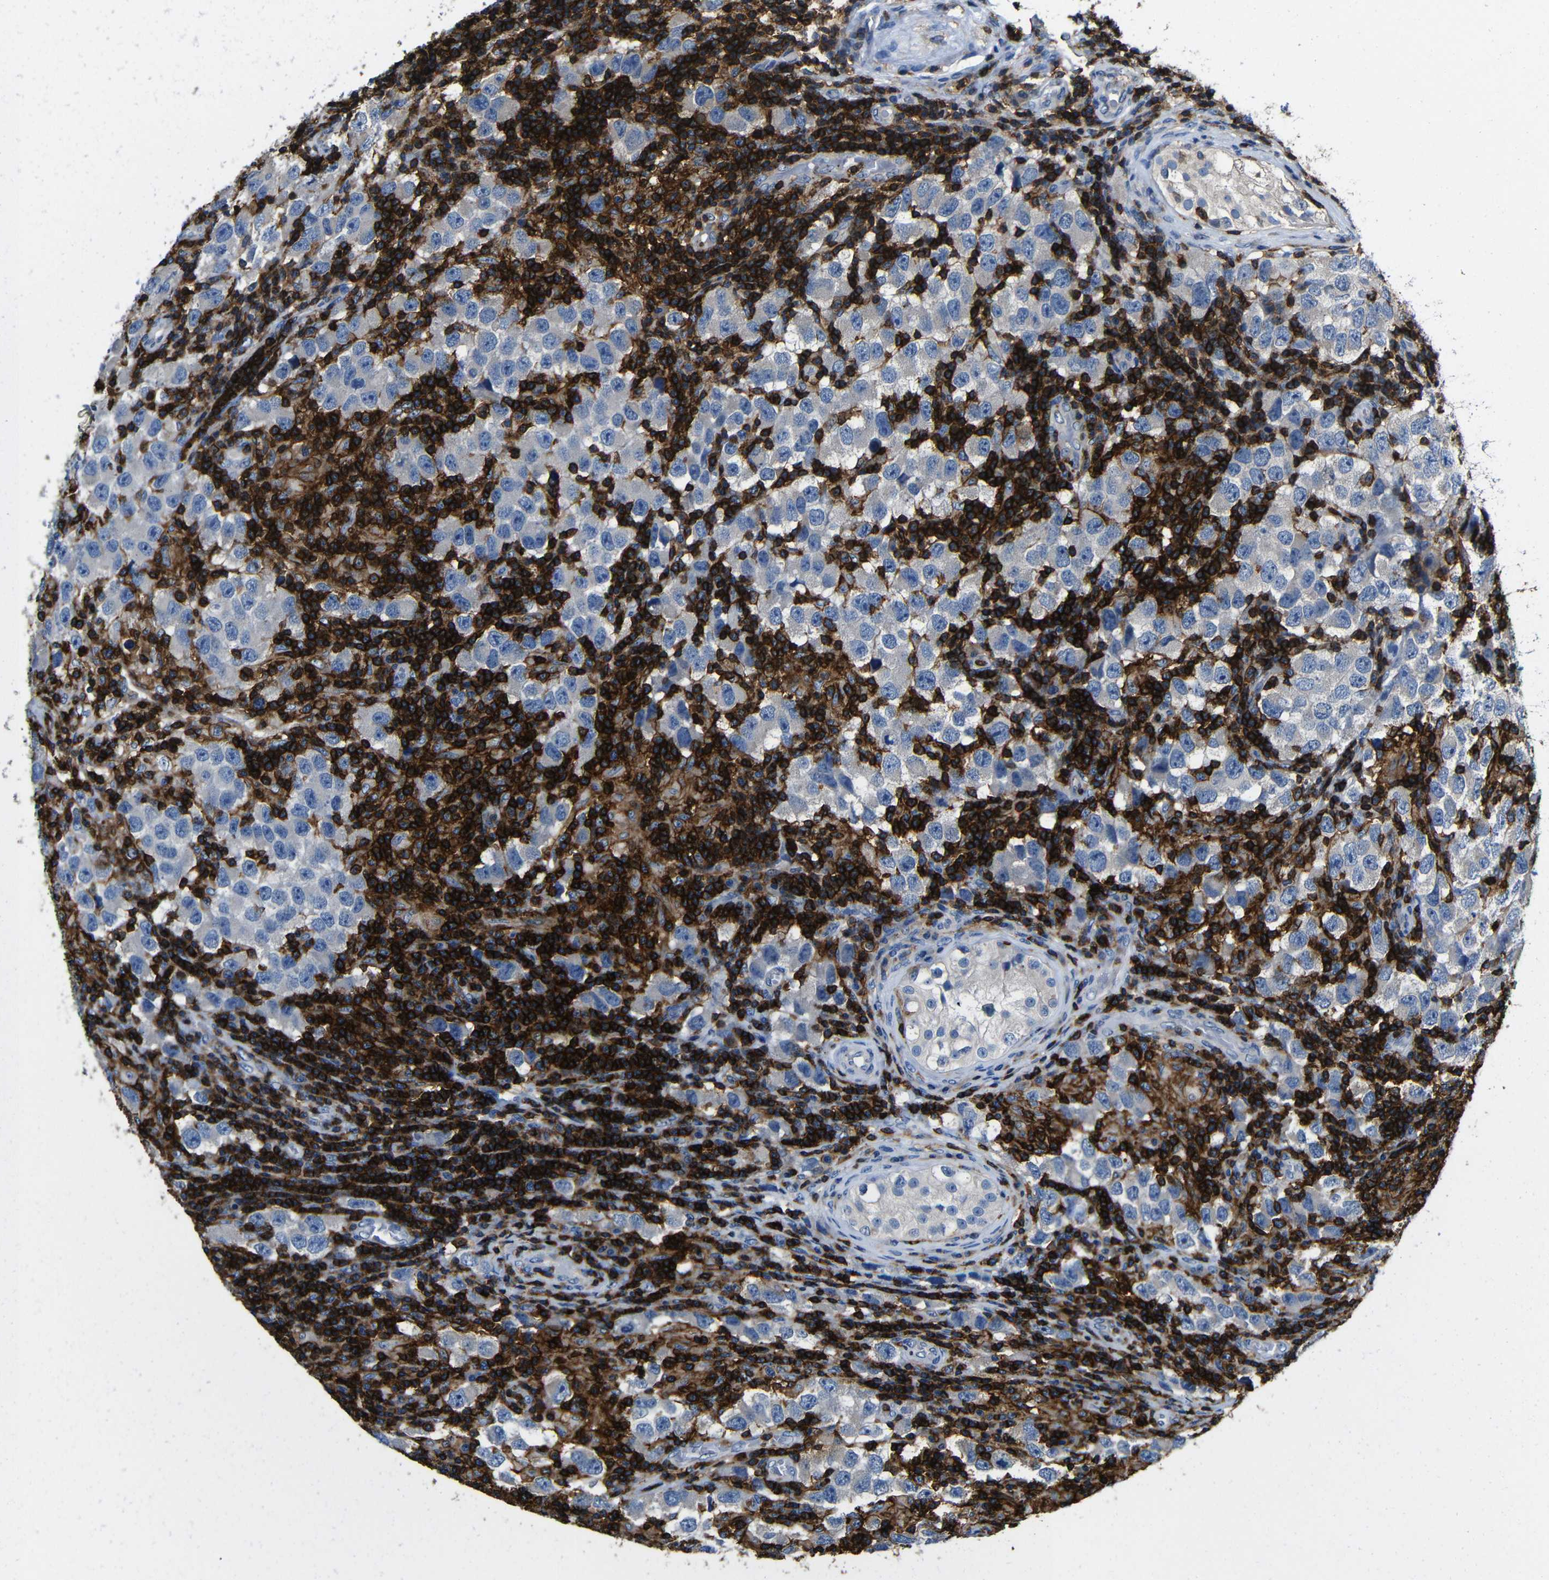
{"staining": {"intensity": "negative", "quantity": "none", "location": "none"}, "tissue": "testis cancer", "cell_type": "Tumor cells", "image_type": "cancer", "snomed": [{"axis": "morphology", "description": "Carcinoma, Embryonal, NOS"}, {"axis": "topography", "description": "Testis"}], "caption": "Image shows no protein expression in tumor cells of testis cancer (embryonal carcinoma) tissue.", "gene": "P2RY12", "patient": {"sex": "male", "age": 21}}